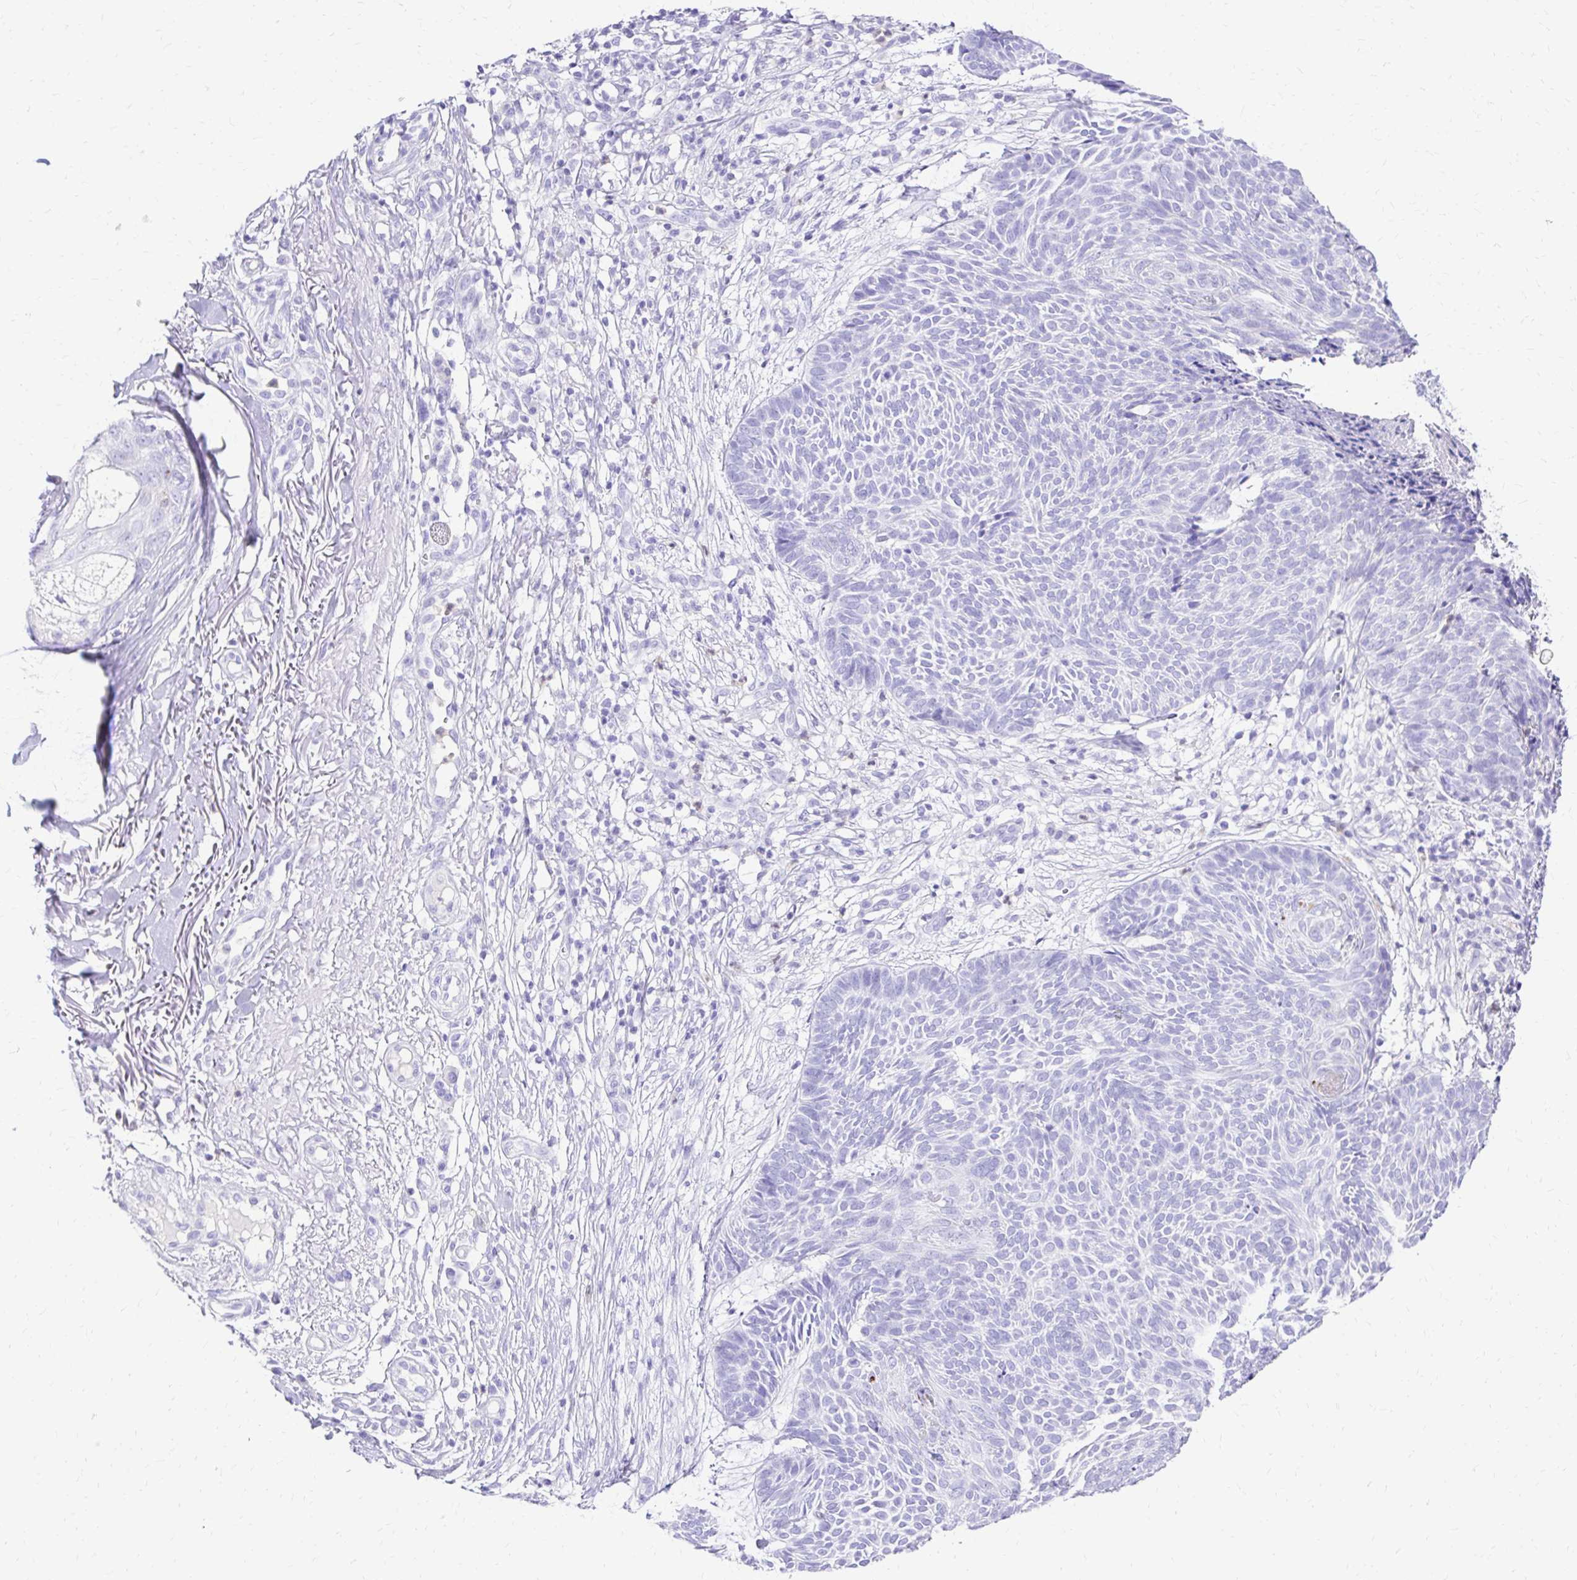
{"staining": {"intensity": "negative", "quantity": "none", "location": "none"}, "tissue": "skin cancer", "cell_type": "Tumor cells", "image_type": "cancer", "snomed": [{"axis": "morphology", "description": "Basal cell carcinoma"}, {"axis": "topography", "description": "Skin"}, {"axis": "topography", "description": "Skin of trunk"}], "caption": "An immunohistochemistry (IHC) image of skin cancer is shown. There is no staining in tumor cells of skin cancer. (Stains: DAB immunohistochemistry (IHC) with hematoxylin counter stain, Microscopy: brightfield microscopy at high magnification).", "gene": "S100G", "patient": {"sex": "male", "age": 74}}